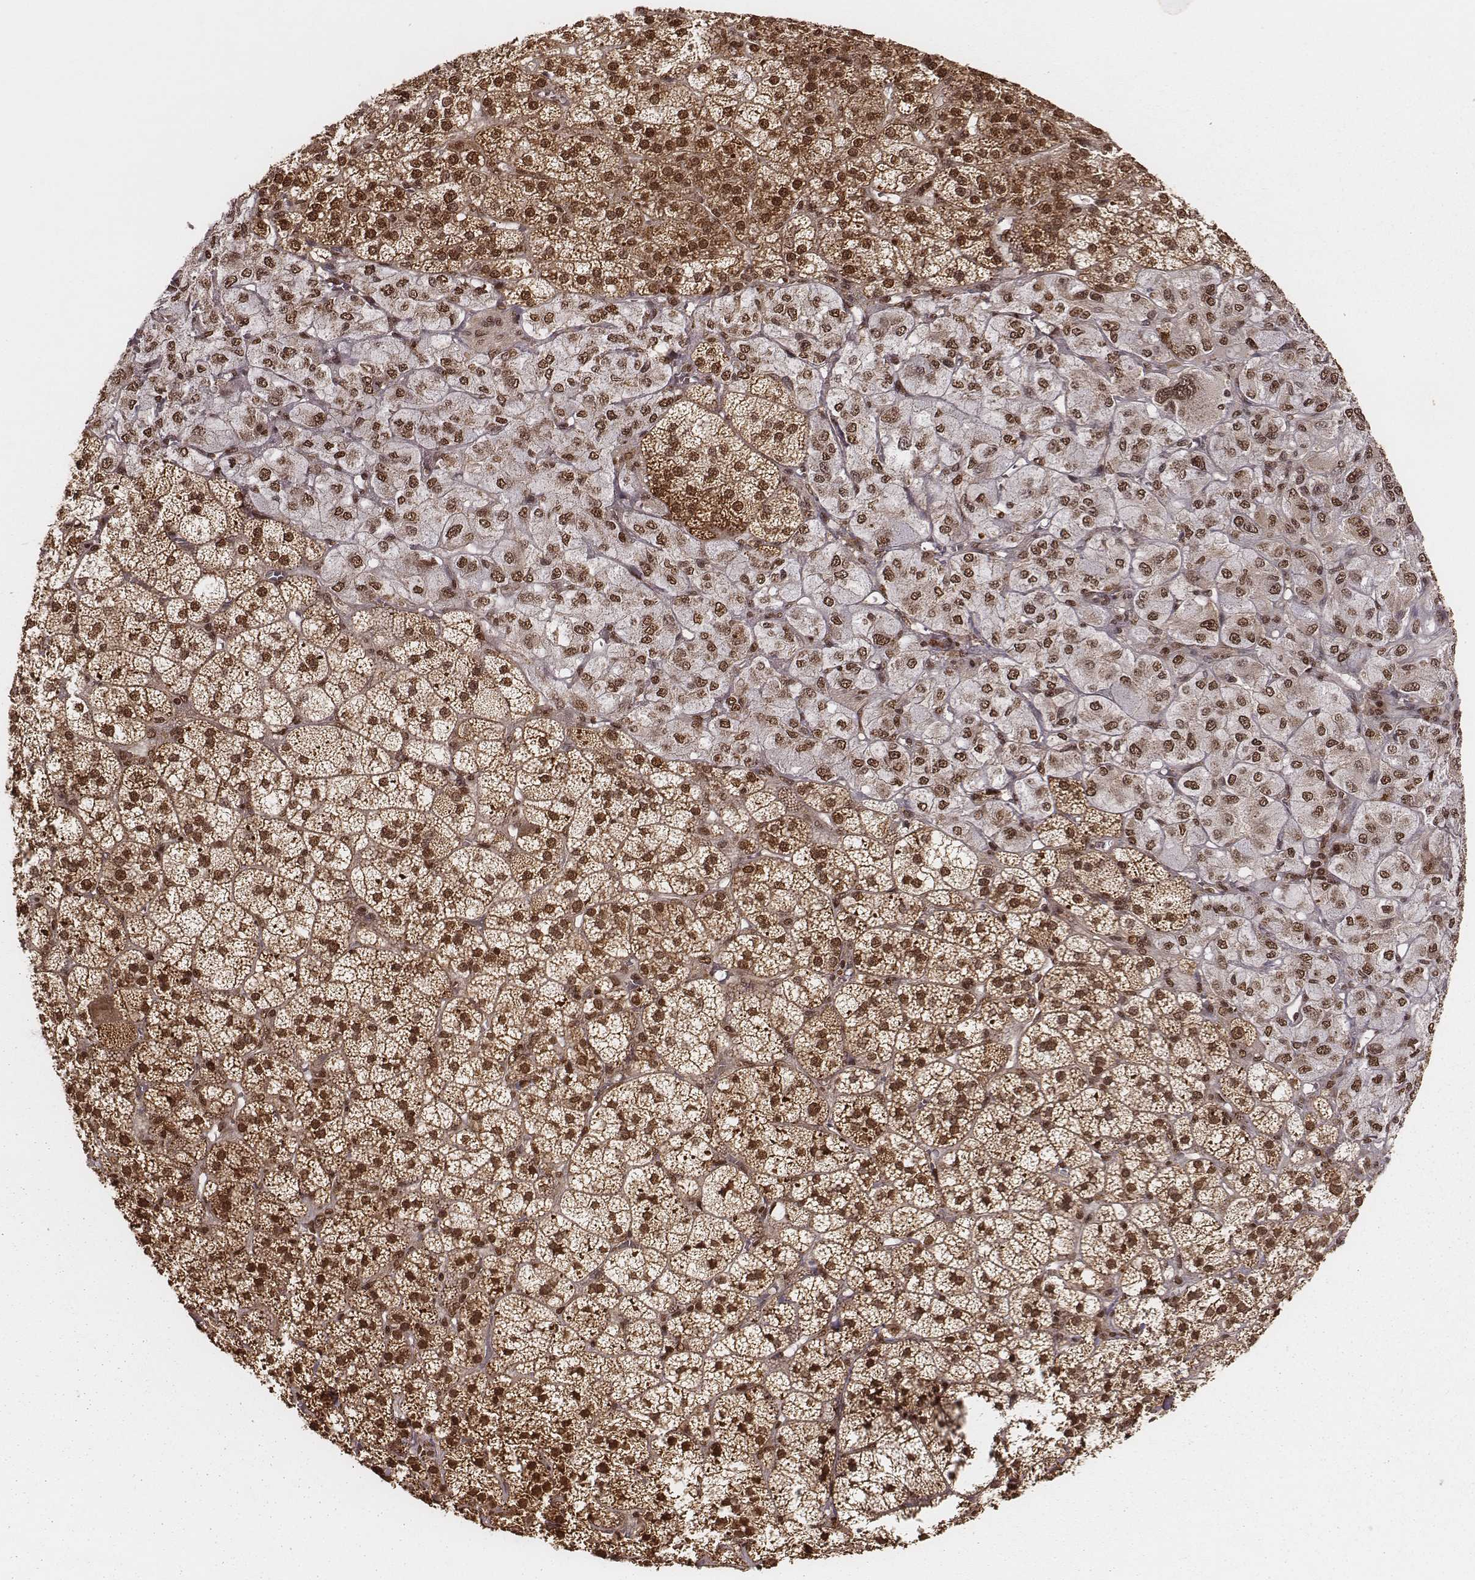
{"staining": {"intensity": "strong", "quantity": ">75%", "location": "cytoplasmic/membranous,nuclear"}, "tissue": "adrenal gland", "cell_type": "Glandular cells", "image_type": "normal", "snomed": [{"axis": "morphology", "description": "Normal tissue, NOS"}, {"axis": "topography", "description": "Adrenal gland"}], "caption": "Strong cytoplasmic/membranous,nuclear protein expression is seen in about >75% of glandular cells in adrenal gland. The staining was performed using DAB (3,3'-diaminobenzidine) to visualize the protein expression in brown, while the nuclei were stained in blue with hematoxylin (Magnification: 20x).", "gene": "NFX1", "patient": {"sex": "female", "age": 60}}